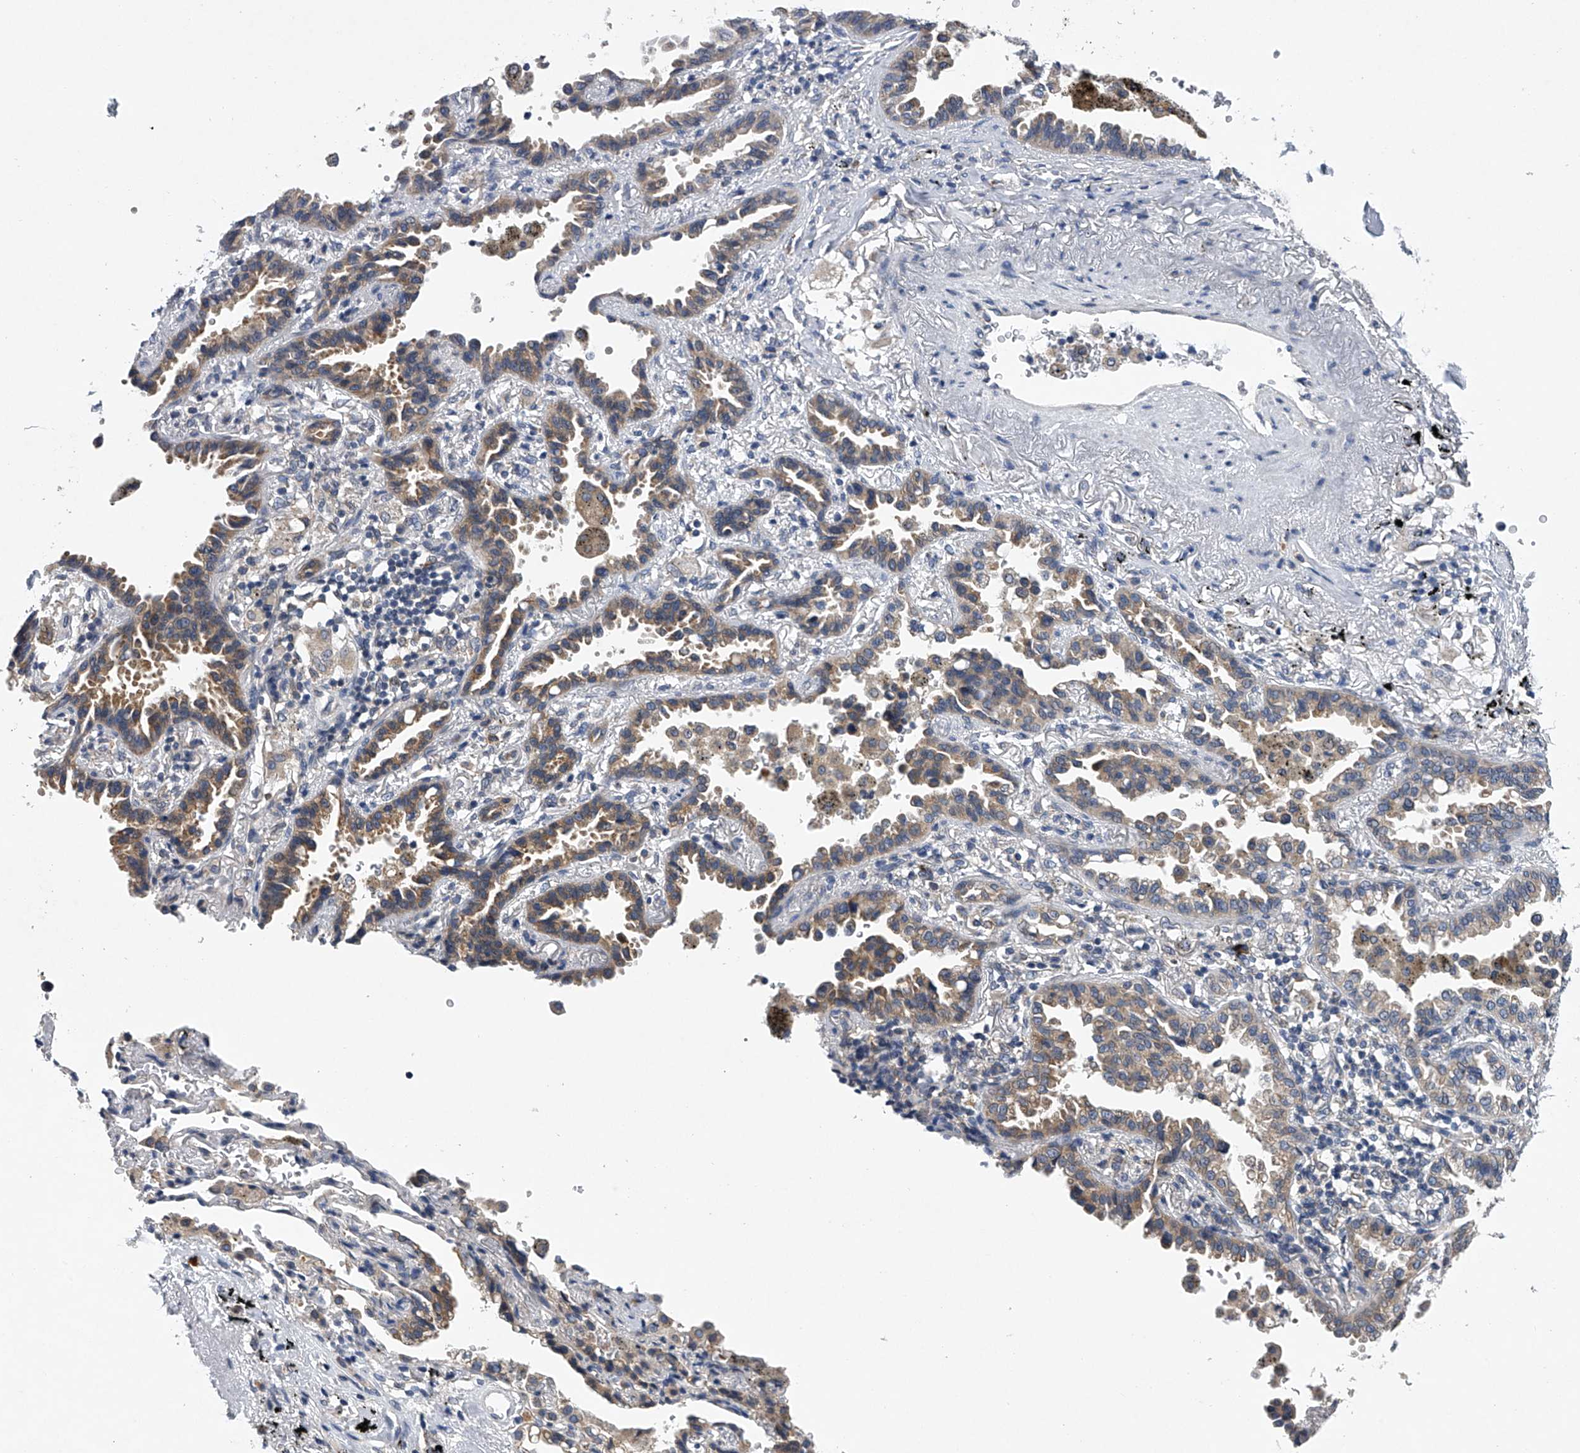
{"staining": {"intensity": "moderate", "quantity": "25%-75%", "location": "cytoplasmic/membranous"}, "tissue": "lung cancer", "cell_type": "Tumor cells", "image_type": "cancer", "snomed": [{"axis": "morphology", "description": "Normal tissue, NOS"}, {"axis": "morphology", "description": "Adenocarcinoma, NOS"}, {"axis": "topography", "description": "Lung"}], "caption": "A high-resolution histopathology image shows immunohistochemistry (IHC) staining of adenocarcinoma (lung), which reveals moderate cytoplasmic/membranous staining in about 25%-75% of tumor cells.", "gene": "RNF5", "patient": {"sex": "male", "age": 59}}